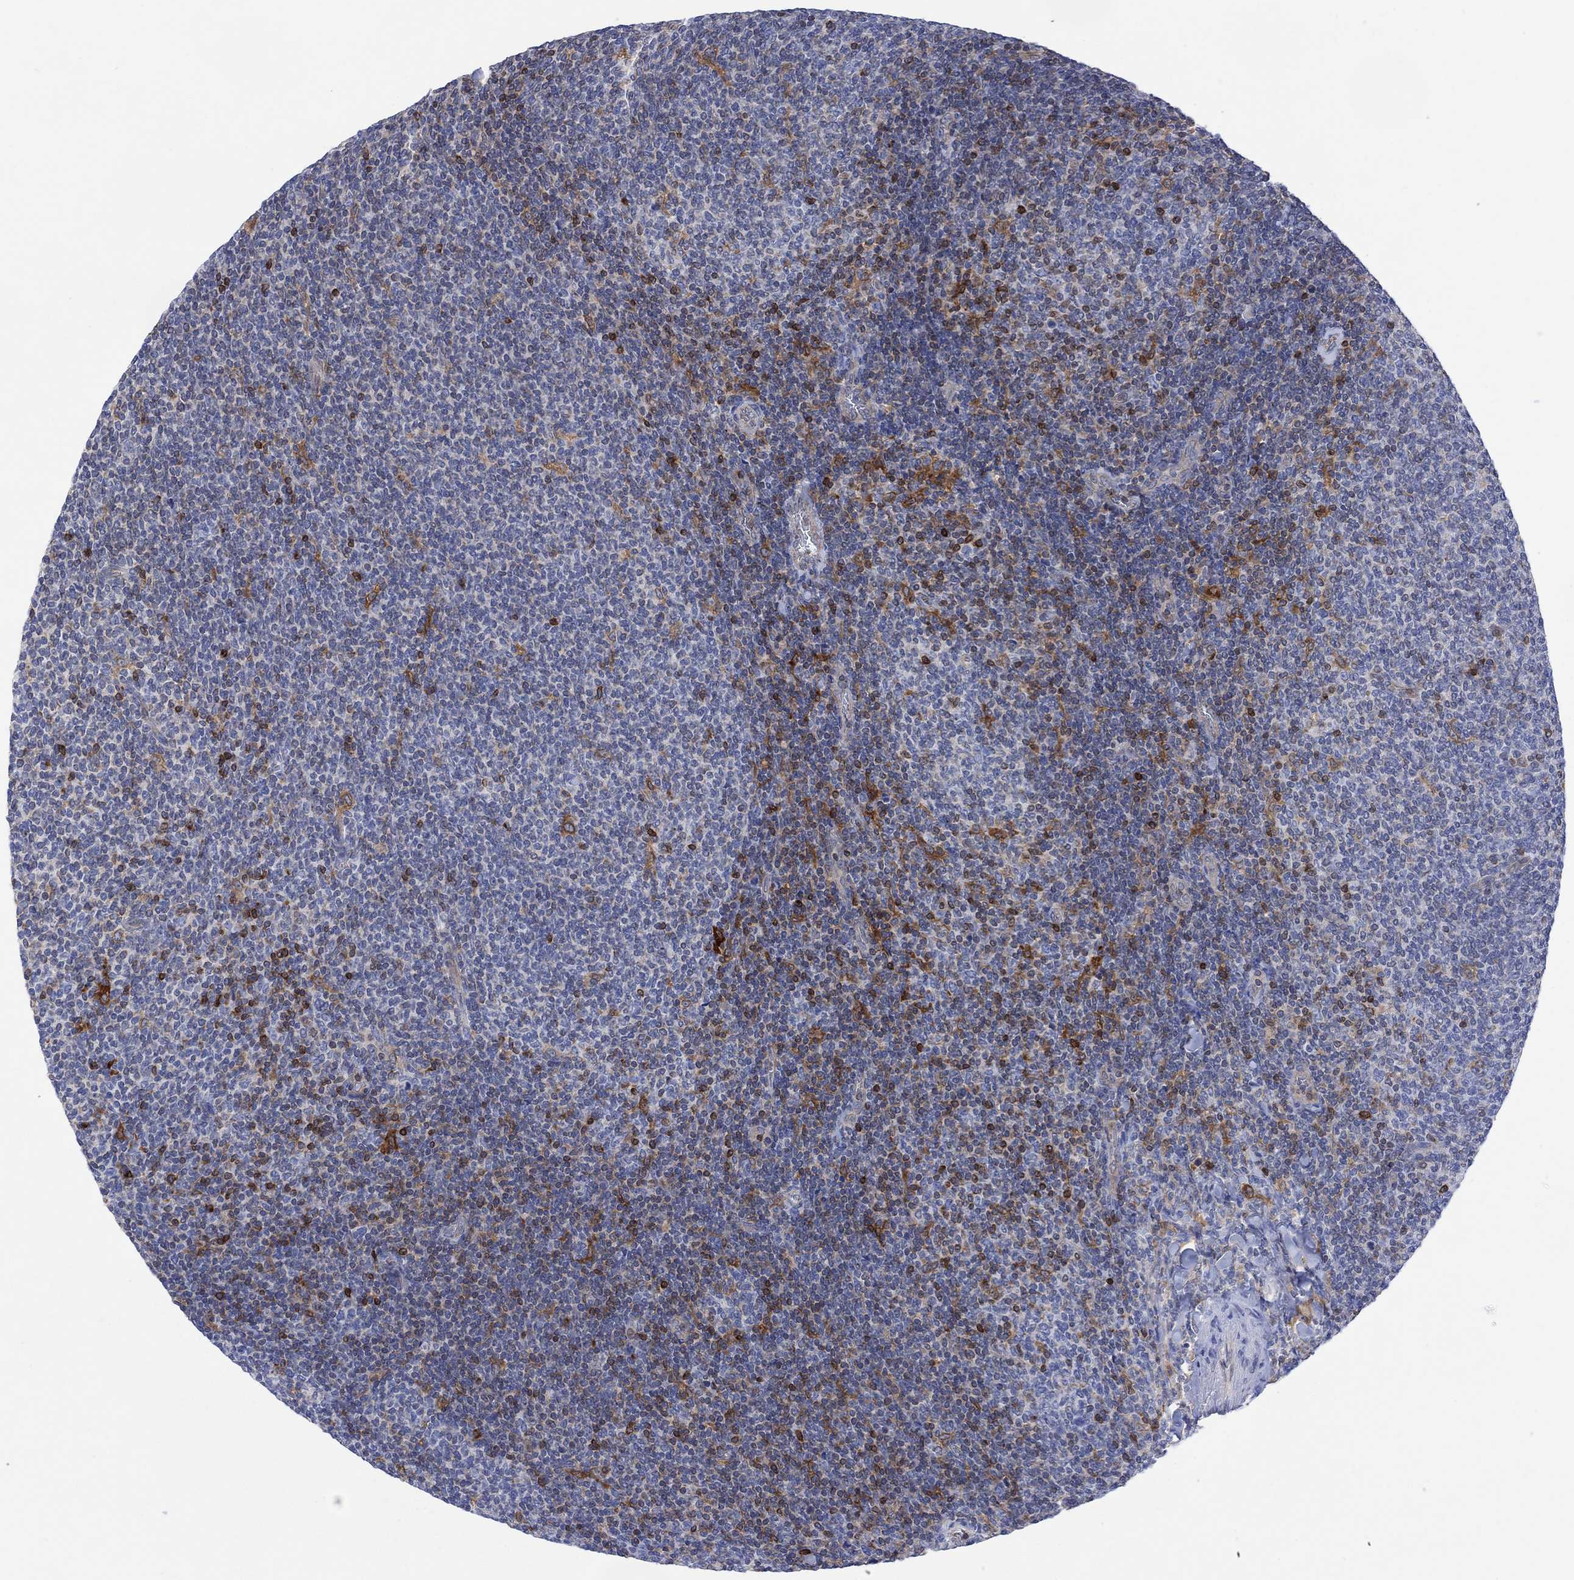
{"staining": {"intensity": "negative", "quantity": "none", "location": "none"}, "tissue": "lymphoma", "cell_type": "Tumor cells", "image_type": "cancer", "snomed": [{"axis": "morphology", "description": "Malignant lymphoma, non-Hodgkin's type, Low grade"}, {"axis": "topography", "description": "Lymph node"}], "caption": "The micrograph shows no significant staining in tumor cells of low-grade malignant lymphoma, non-Hodgkin's type. (DAB (3,3'-diaminobenzidine) IHC with hematoxylin counter stain).", "gene": "GBP5", "patient": {"sex": "male", "age": 52}}